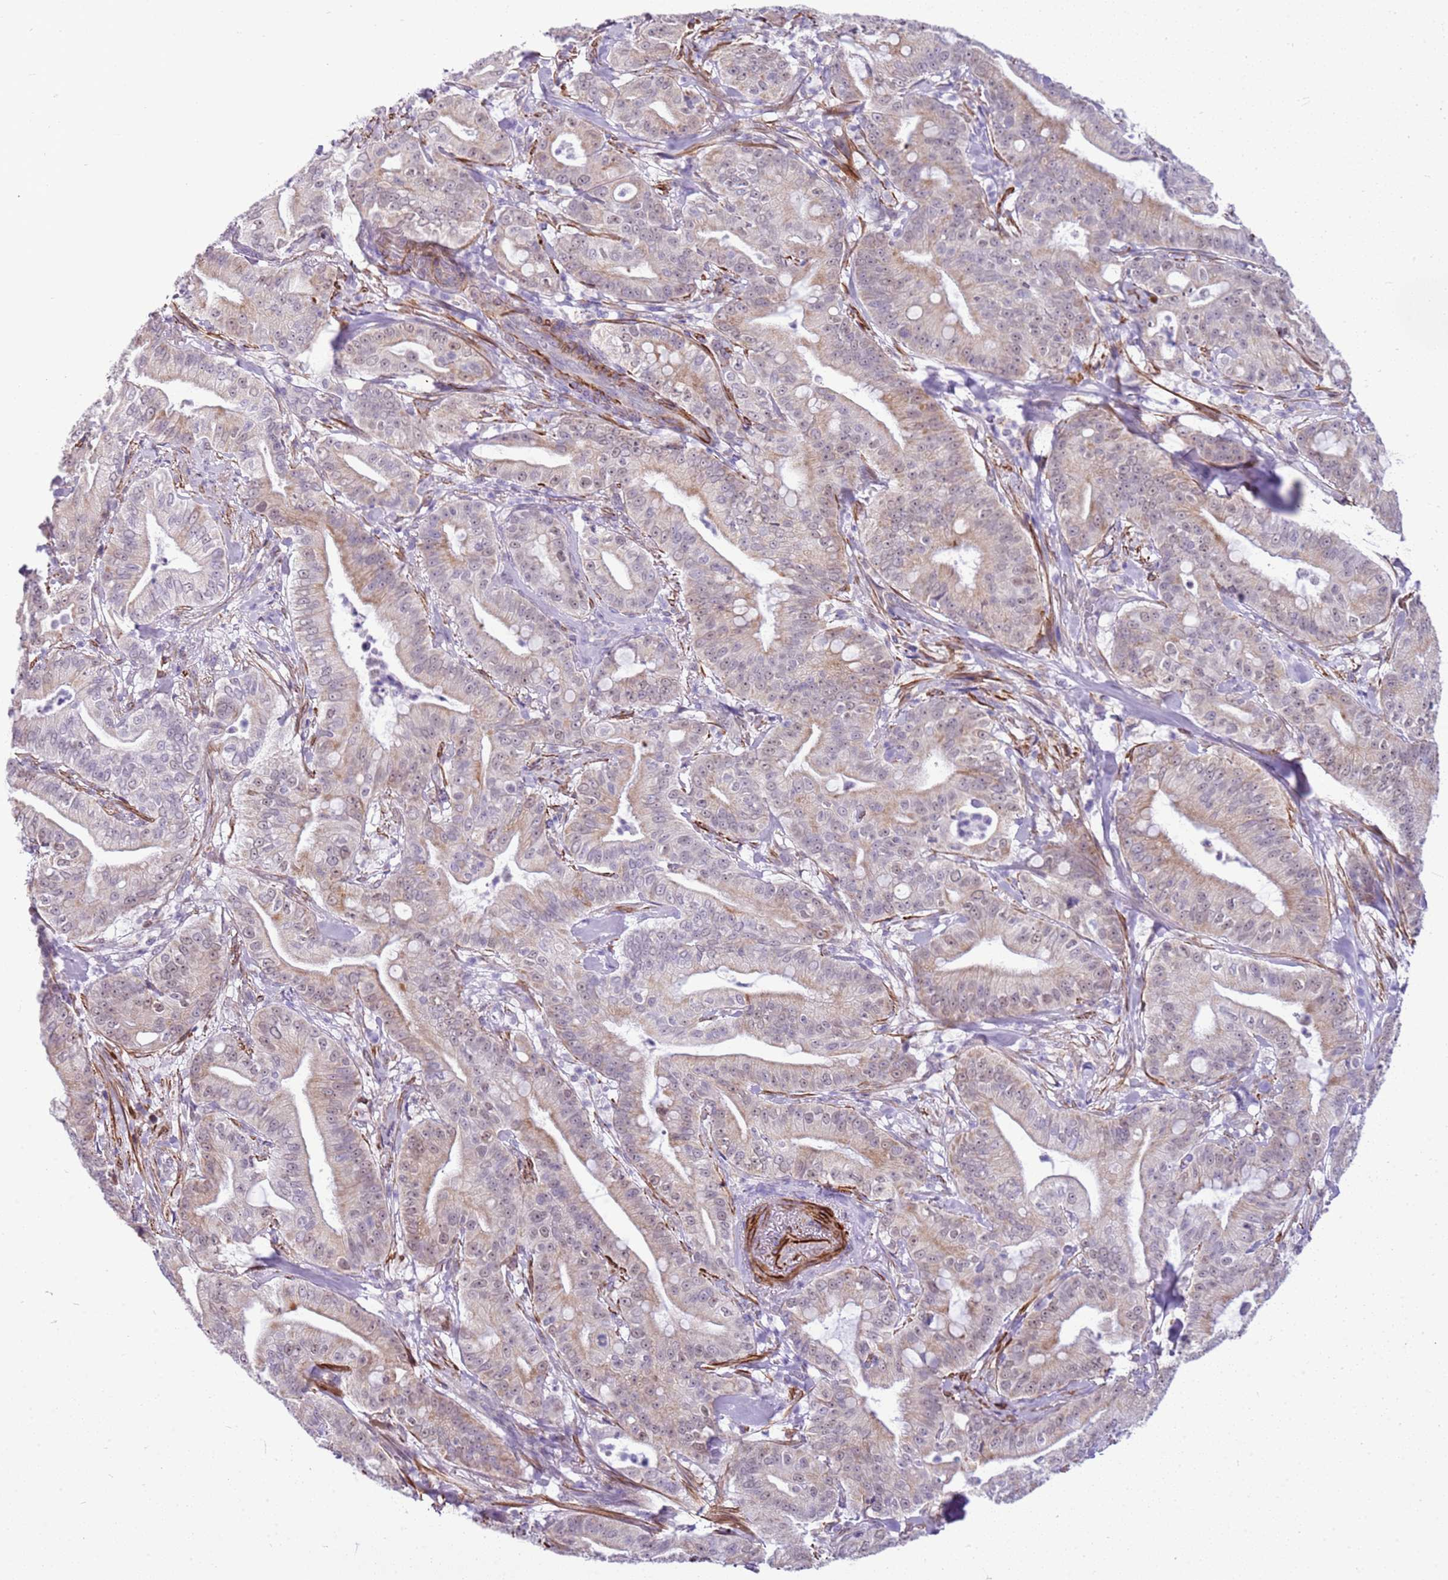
{"staining": {"intensity": "weak", "quantity": "<25%", "location": "nuclear"}, "tissue": "pancreatic cancer", "cell_type": "Tumor cells", "image_type": "cancer", "snomed": [{"axis": "morphology", "description": "Adenocarcinoma, NOS"}, {"axis": "topography", "description": "Pancreas"}], "caption": "Immunohistochemistry histopathology image of neoplastic tissue: pancreatic cancer (adenocarcinoma) stained with DAB (3,3'-diaminobenzidine) reveals no significant protein positivity in tumor cells.", "gene": "SMIM4", "patient": {"sex": "male", "age": 71}}